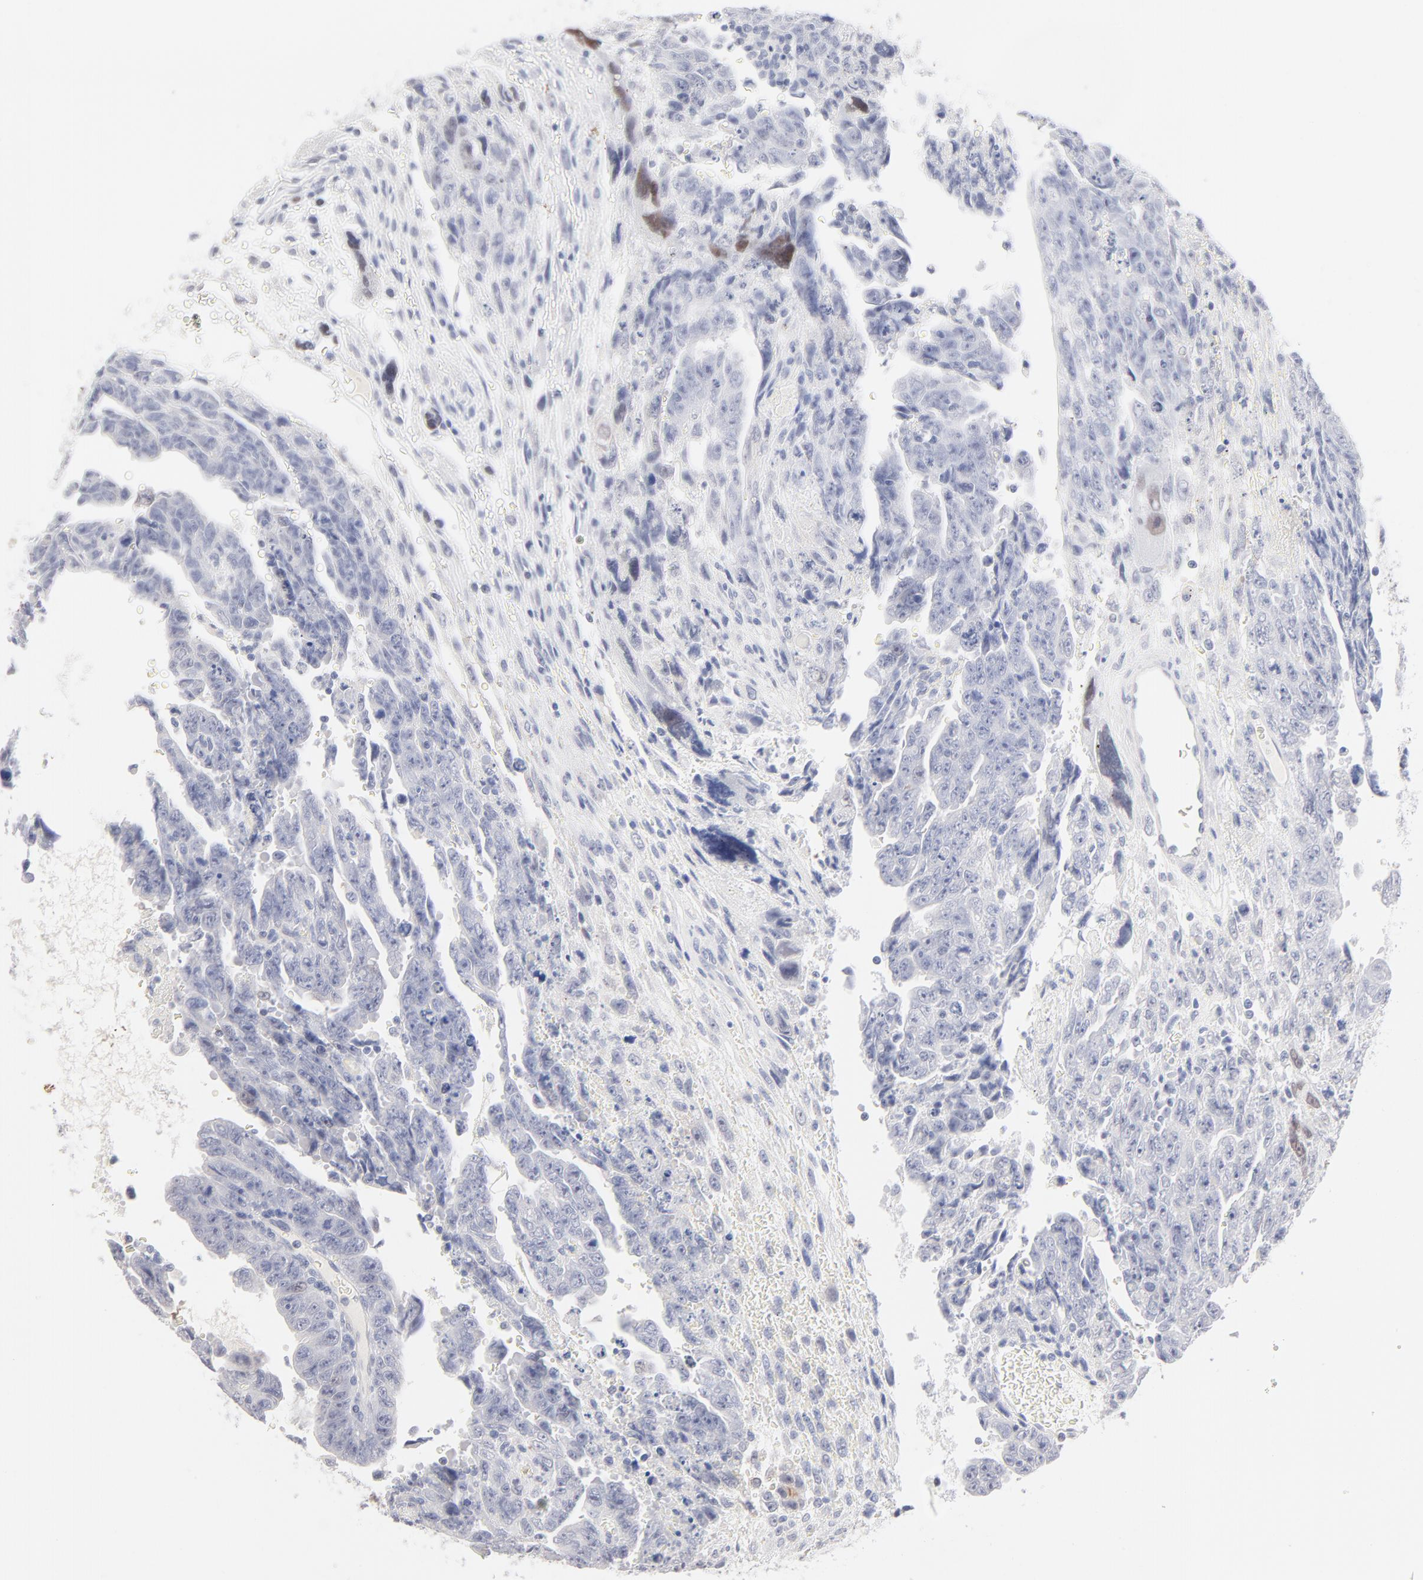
{"staining": {"intensity": "negative", "quantity": "none", "location": "none"}, "tissue": "testis cancer", "cell_type": "Tumor cells", "image_type": "cancer", "snomed": [{"axis": "morphology", "description": "Carcinoma, Embryonal, NOS"}, {"axis": "topography", "description": "Testis"}], "caption": "Image shows no protein expression in tumor cells of testis cancer tissue. (DAB IHC, high magnification).", "gene": "ONECUT1", "patient": {"sex": "male", "age": 28}}